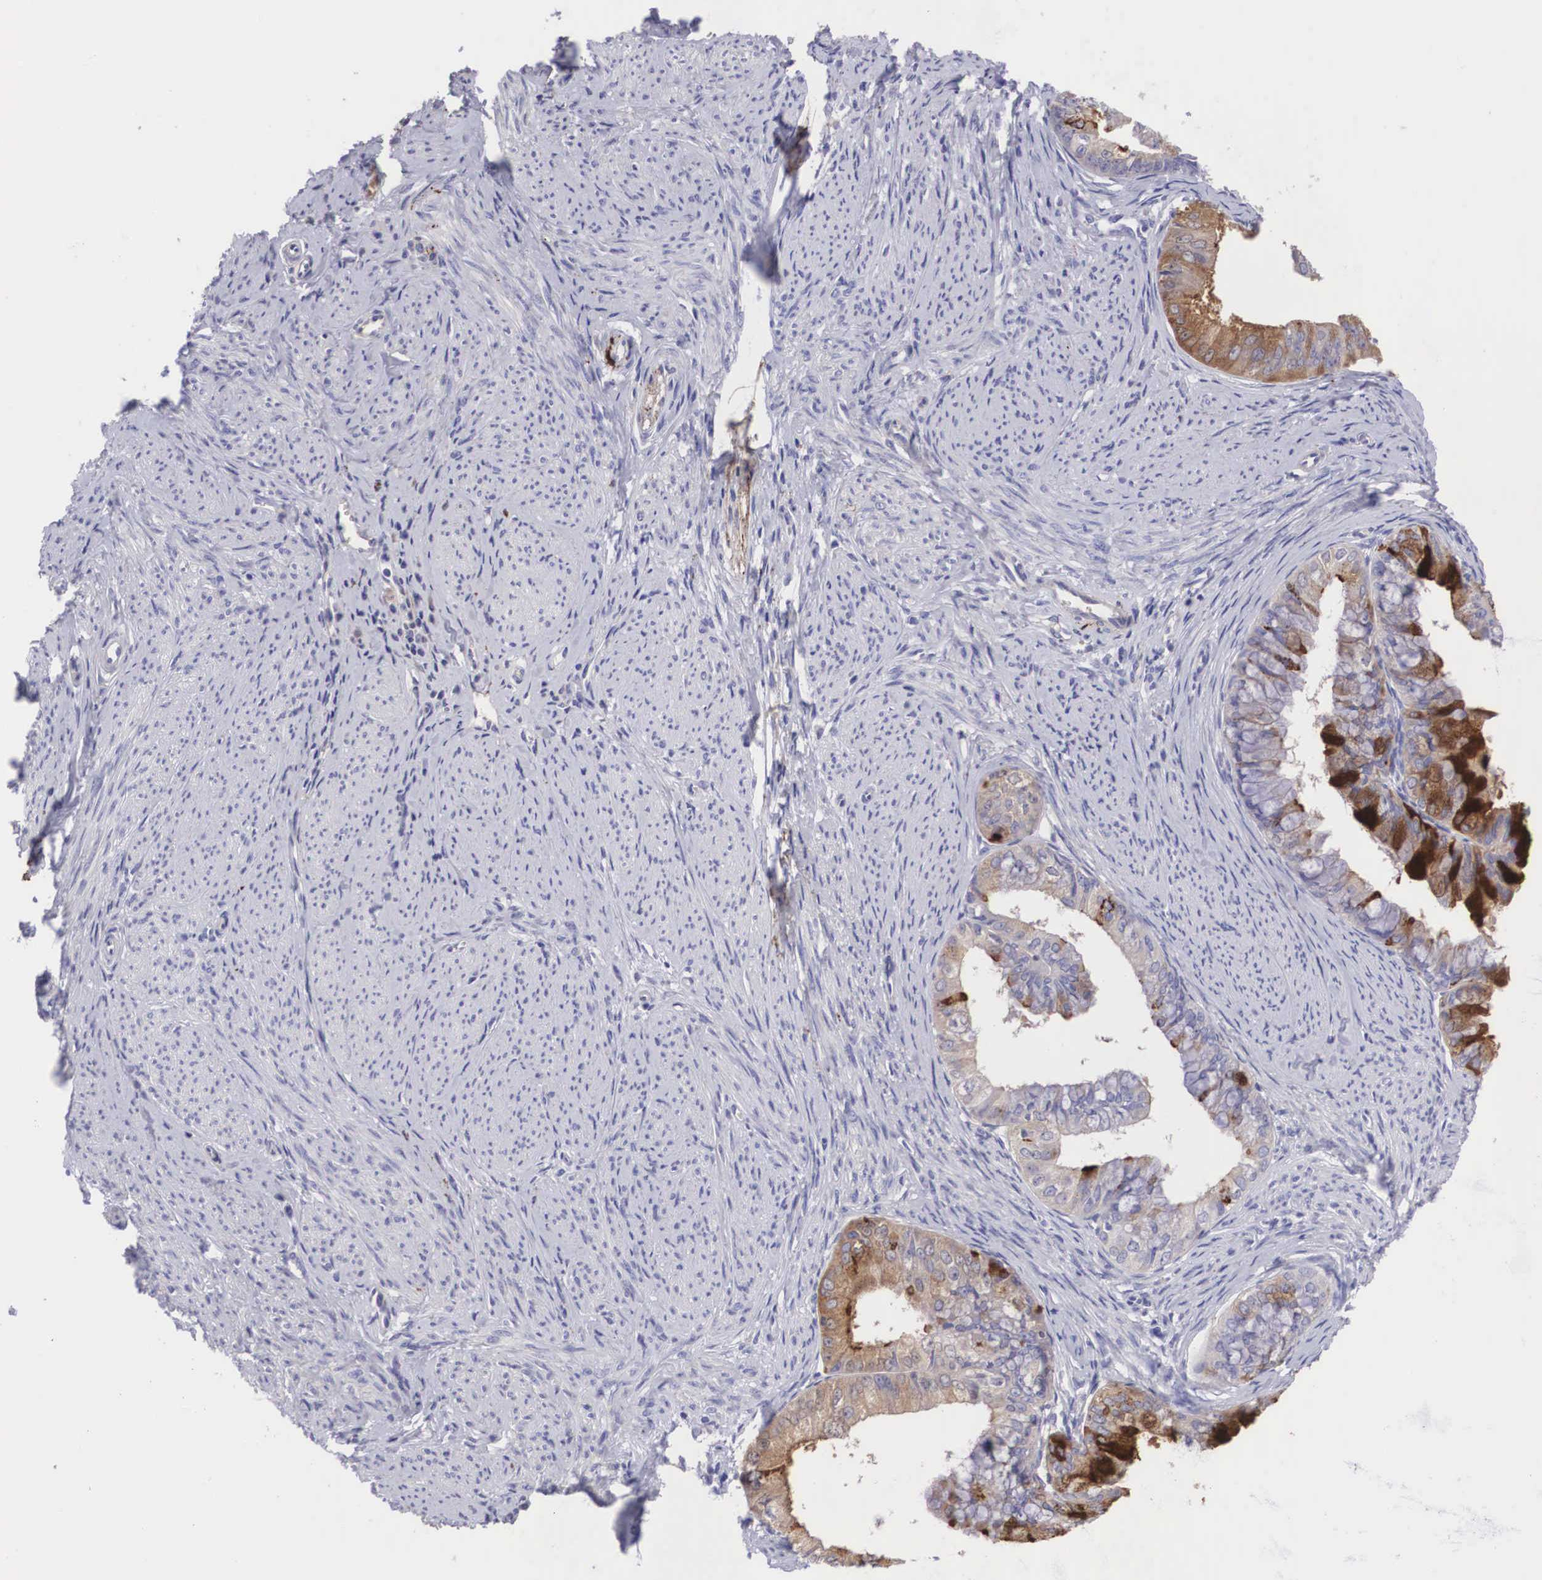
{"staining": {"intensity": "strong", "quantity": "25%-75%", "location": "cytoplasmic/membranous"}, "tissue": "endometrial cancer", "cell_type": "Tumor cells", "image_type": "cancer", "snomed": [{"axis": "morphology", "description": "Adenocarcinoma, NOS"}, {"axis": "topography", "description": "Endometrium"}], "caption": "Tumor cells exhibit high levels of strong cytoplasmic/membranous positivity in about 25%-75% of cells in adenocarcinoma (endometrial).", "gene": "CLU", "patient": {"sex": "female", "age": 76}}